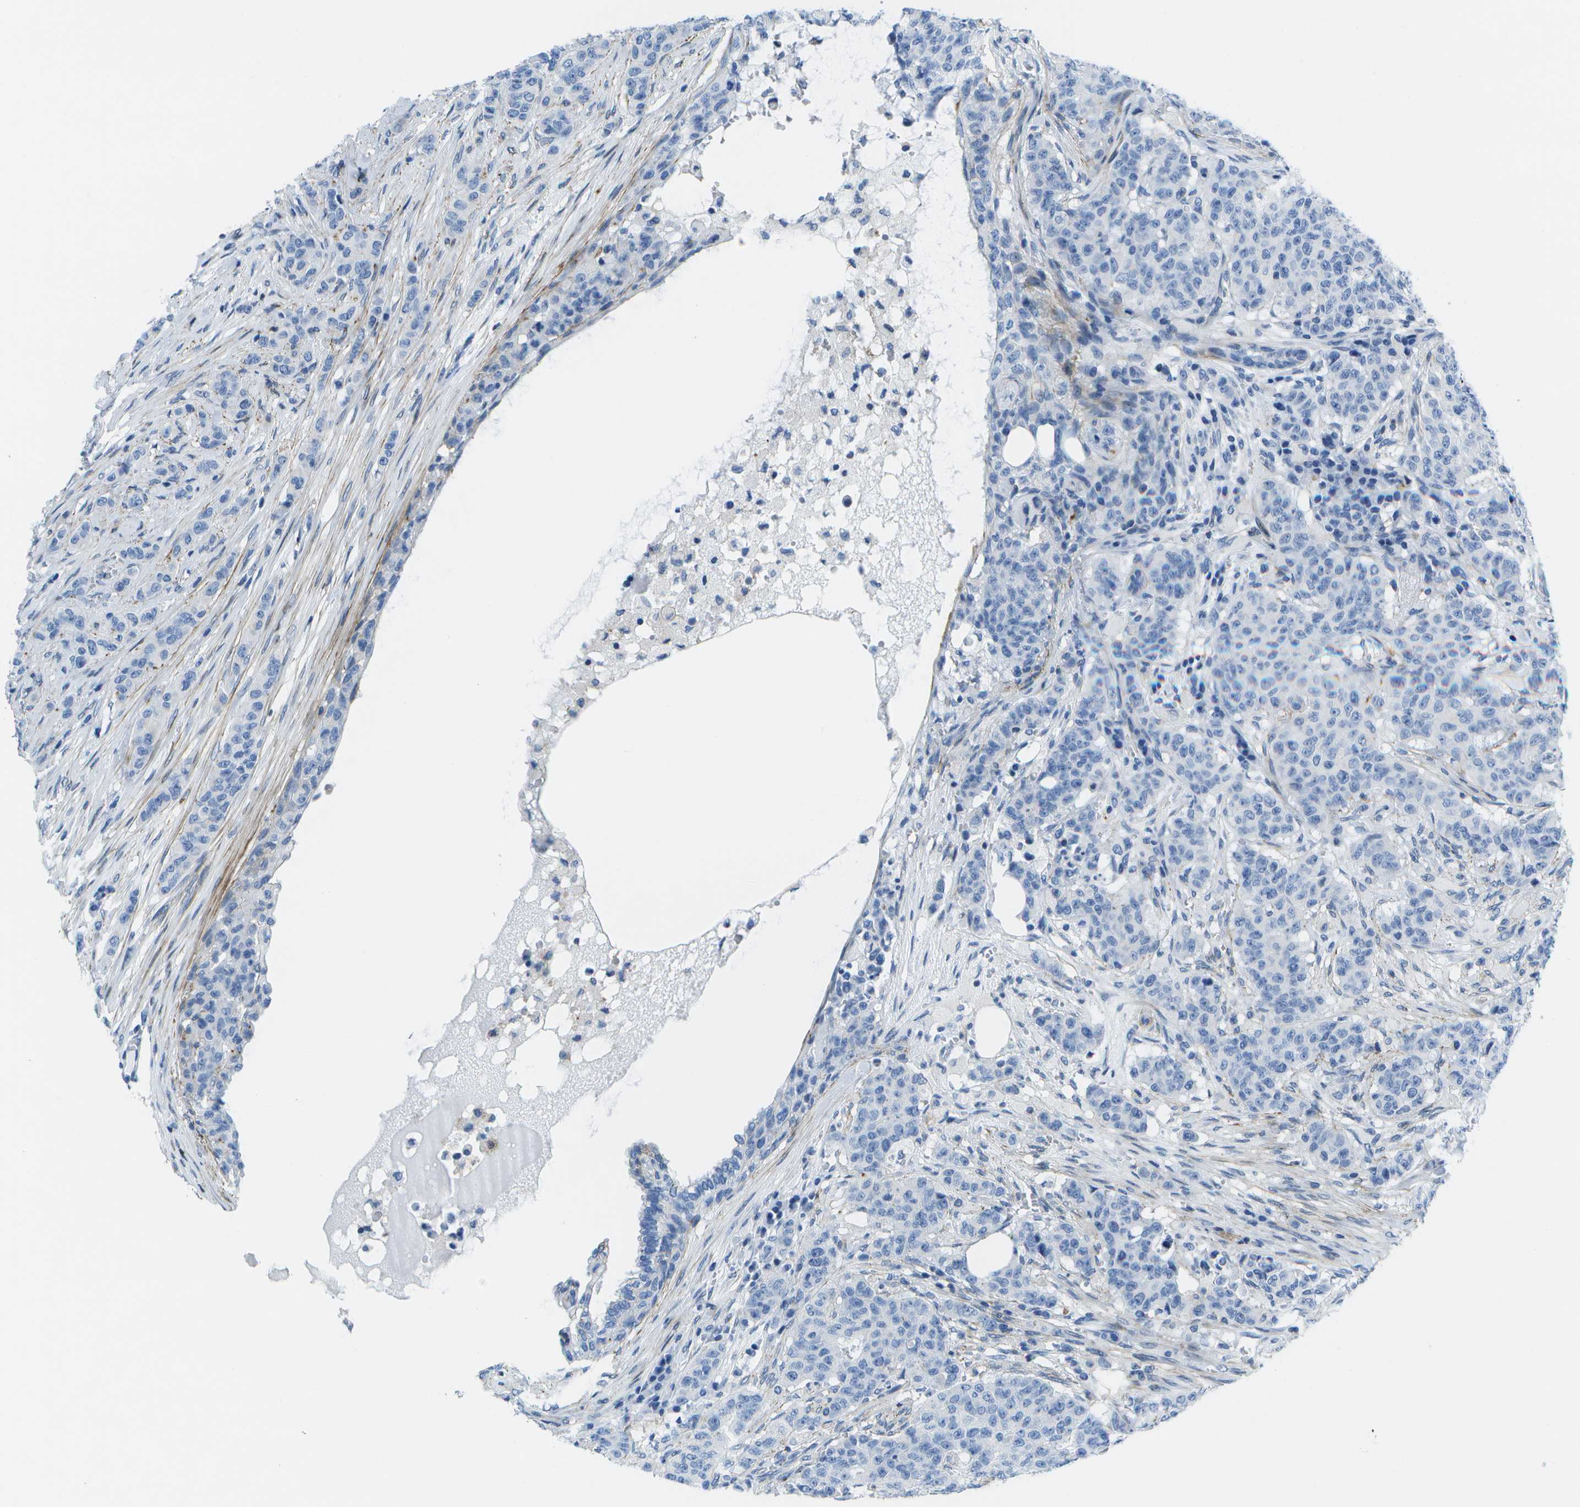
{"staining": {"intensity": "negative", "quantity": "none", "location": "none"}, "tissue": "breast cancer", "cell_type": "Tumor cells", "image_type": "cancer", "snomed": [{"axis": "morphology", "description": "Normal tissue, NOS"}, {"axis": "morphology", "description": "Duct carcinoma"}, {"axis": "topography", "description": "Breast"}], "caption": "An immunohistochemistry photomicrograph of breast cancer is shown. There is no staining in tumor cells of breast cancer.", "gene": "ADGRG6", "patient": {"sex": "female", "age": 40}}